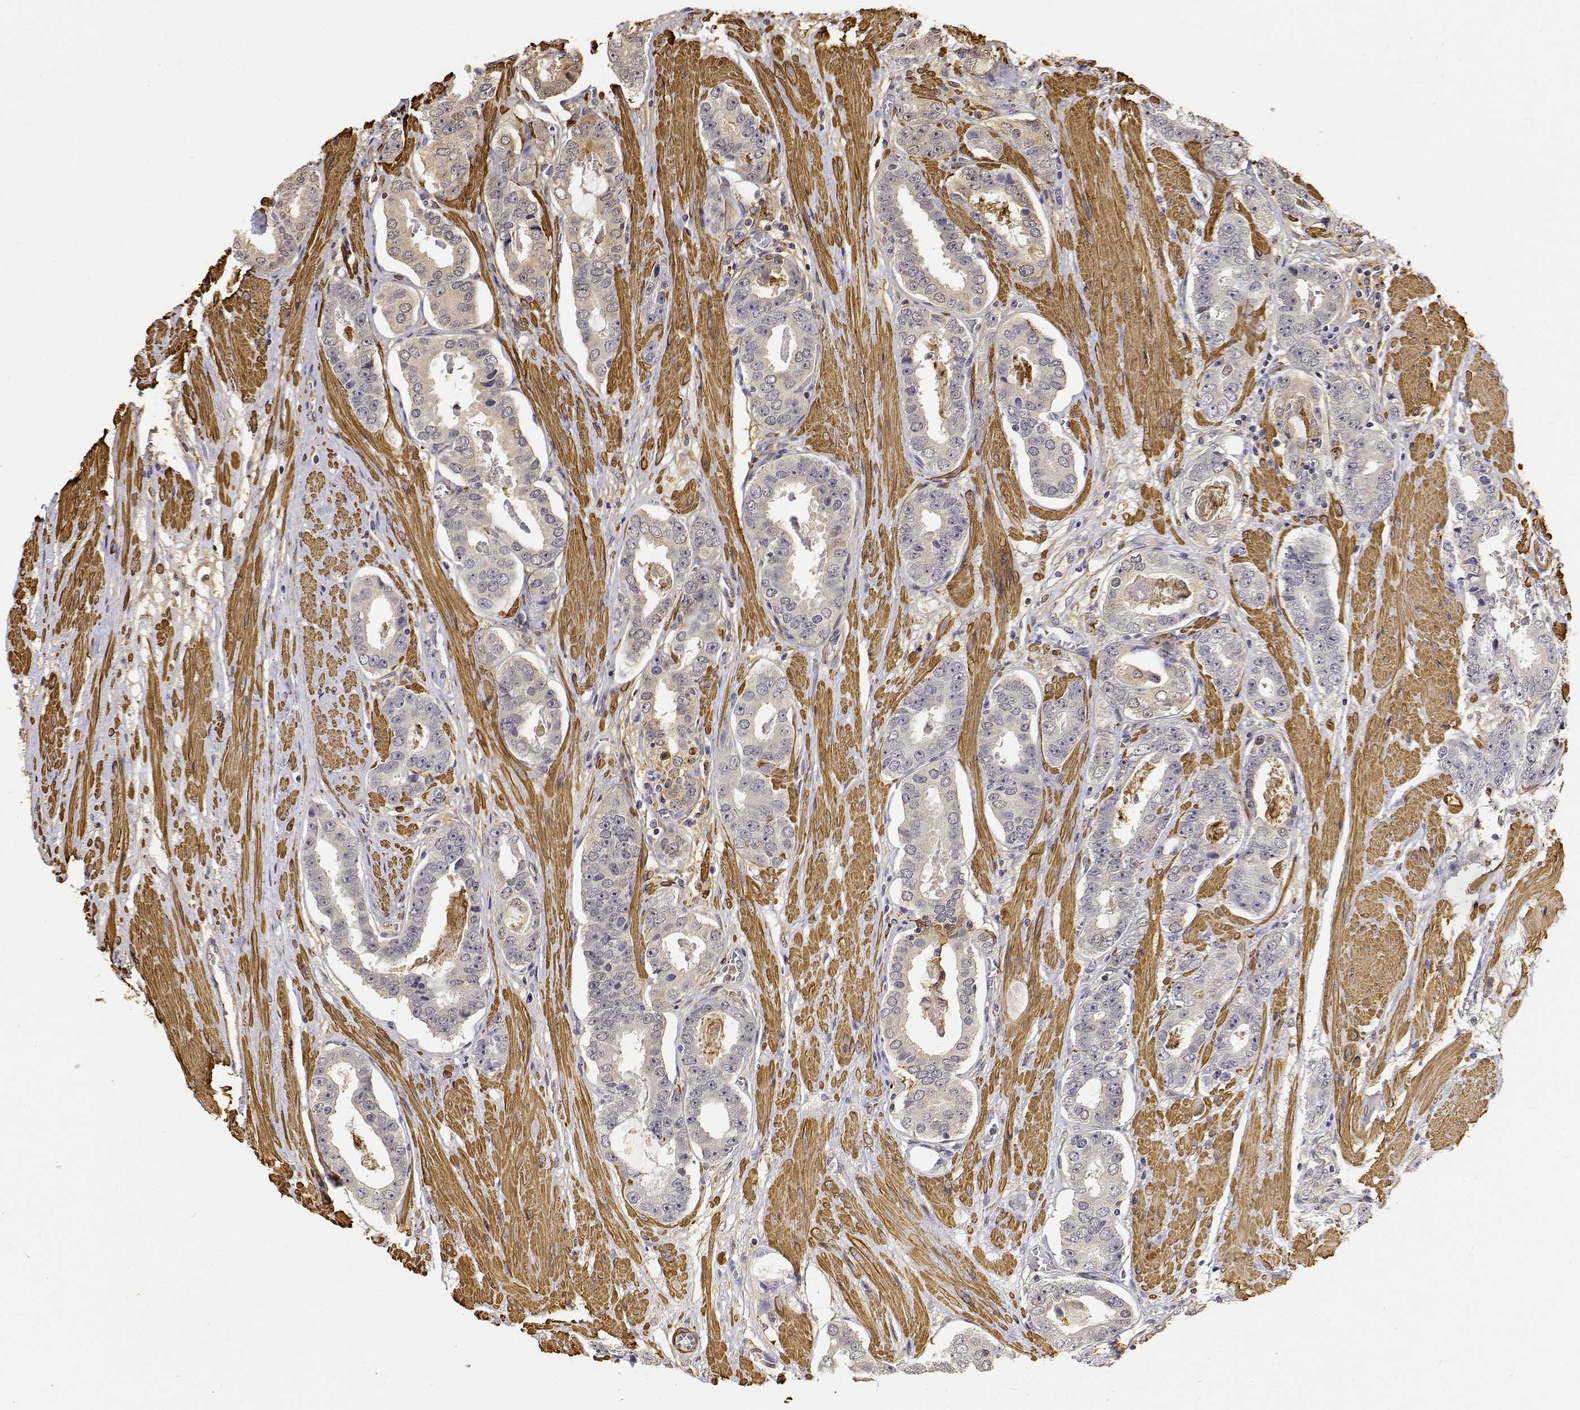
{"staining": {"intensity": "weak", "quantity": "<25%", "location": "cytoplasmic/membranous"}, "tissue": "prostate cancer", "cell_type": "Tumor cells", "image_type": "cancer", "snomed": [{"axis": "morphology", "description": "Adenocarcinoma, High grade"}, {"axis": "topography", "description": "Prostate"}], "caption": "Photomicrograph shows no significant protein positivity in tumor cells of prostate cancer (high-grade adenocarcinoma). Brightfield microscopy of IHC stained with DAB (brown) and hematoxylin (blue), captured at high magnification.", "gene": "PCID2", "patient": {"sex": "male", "age": 63}}